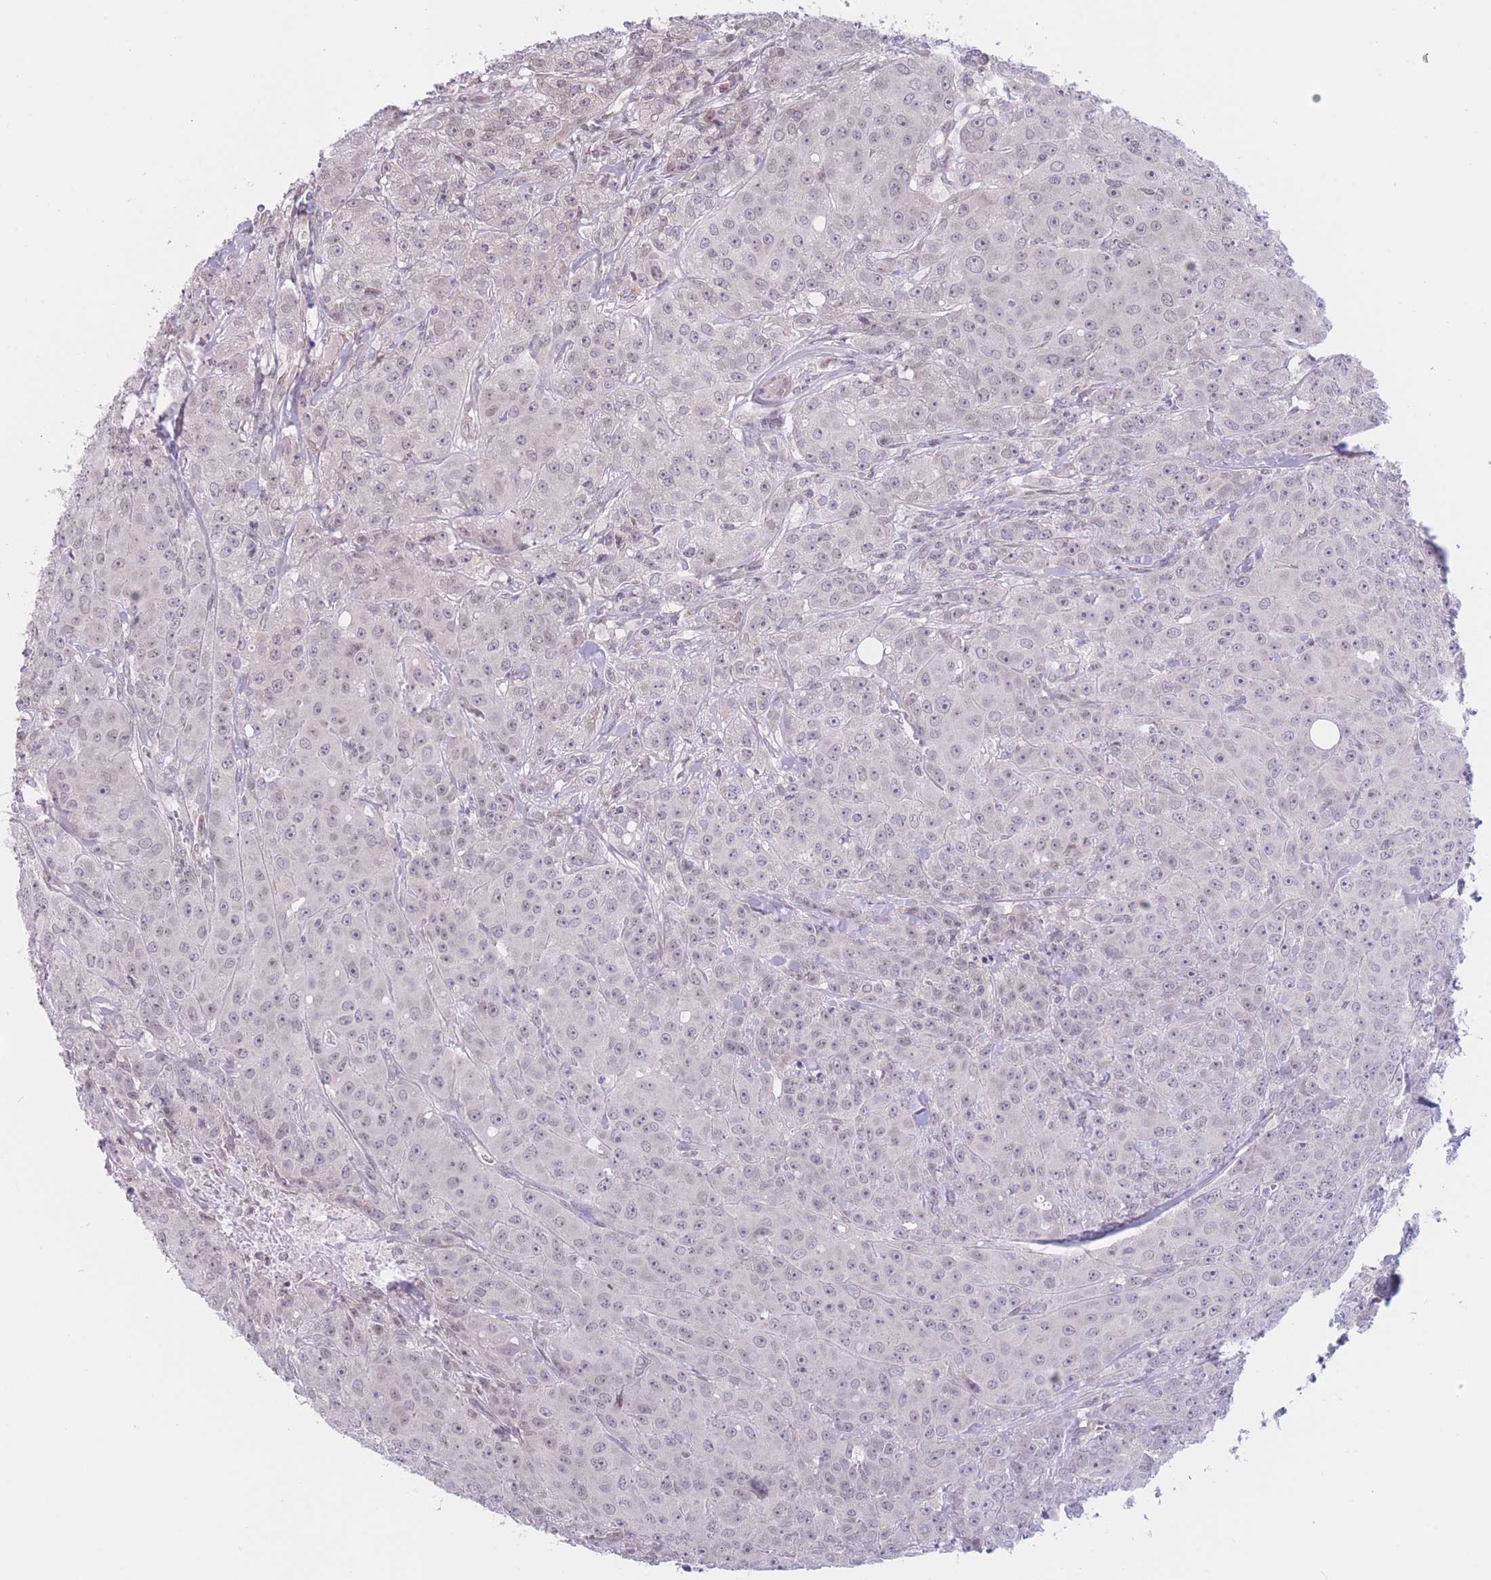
{"staining": {"intensity": "negative", "quantity": "none", "location": "none"}, "tissue": "breast cancer", "cell_type": "Tumor cells", "image_type": "cancer", "snomed": [{"axis": "morphology", "description": "Duct carcinoma"}, {"axis": "topography", "description": "Breast"}], "caption": "A histopathology image of breast intraductal carcinoma stained for a protein shows no brown staining in tumor cells.", "gene": "COL27A1", "patient": {"sex": "female", "age": 43}}